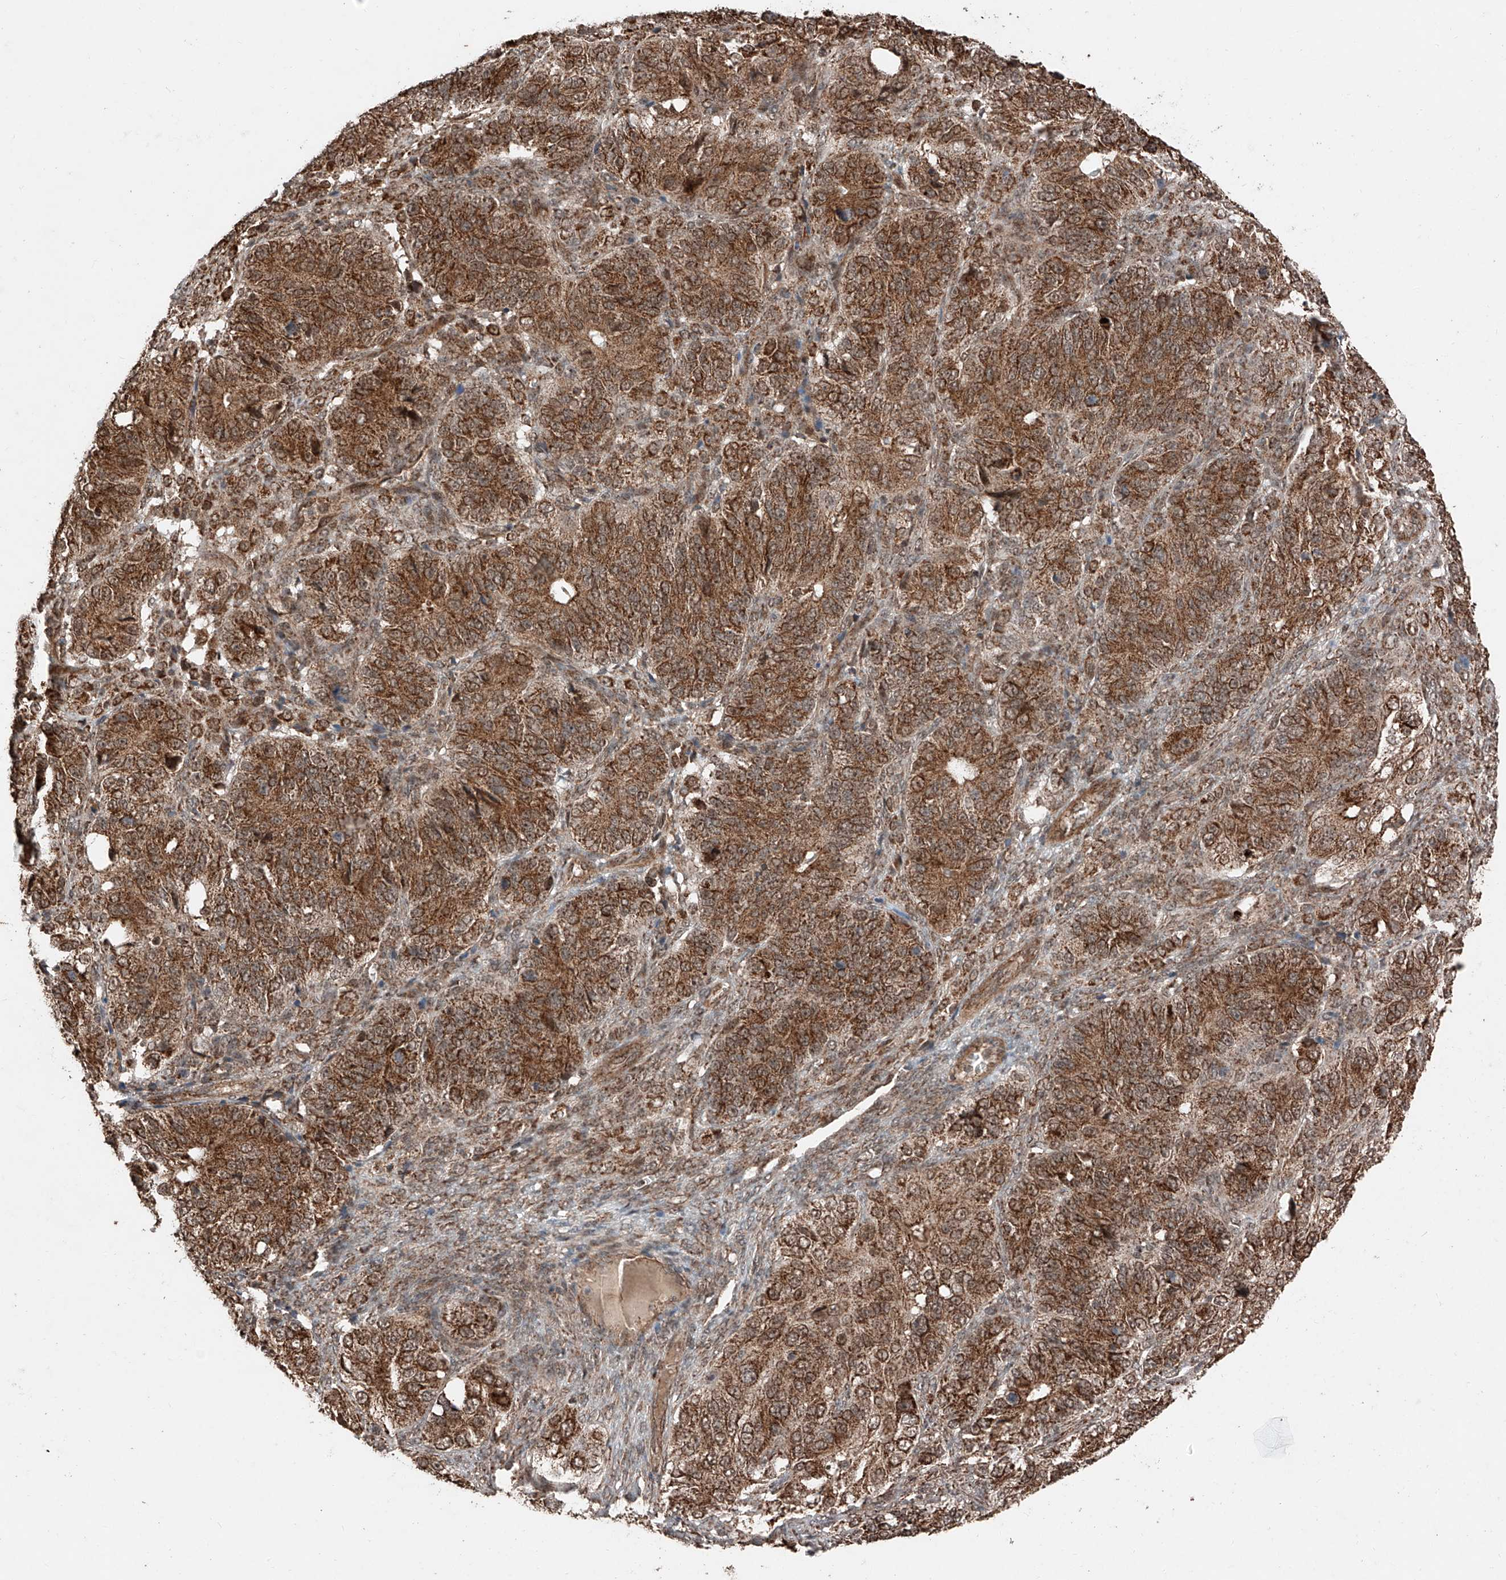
{"staining": {"intensity": "strong", "quantity": ">75%", "location": "cytoplasmic/membranous"}, "tissue": "ovarian cancer", "cell_type": "Tumor cells", "image_type": "cancer", "snomed": [{"axis": "morphology", "description": "Carcinoma, endometroid"}, {"axis": "topography", "description": "Ovary"}], "caption": "IHC micrograph of neoplastic tissue: ovarian endometroid carcinoma stained using IHC reveals high levels of strong protein expression localized specifically in the cytoplasmic/membranous of tumor cells, appearing as a cytoplasmic/membranous brown color.", "gene": "ZSCAN29", "patient": {"sex": "female", "age": 51}}